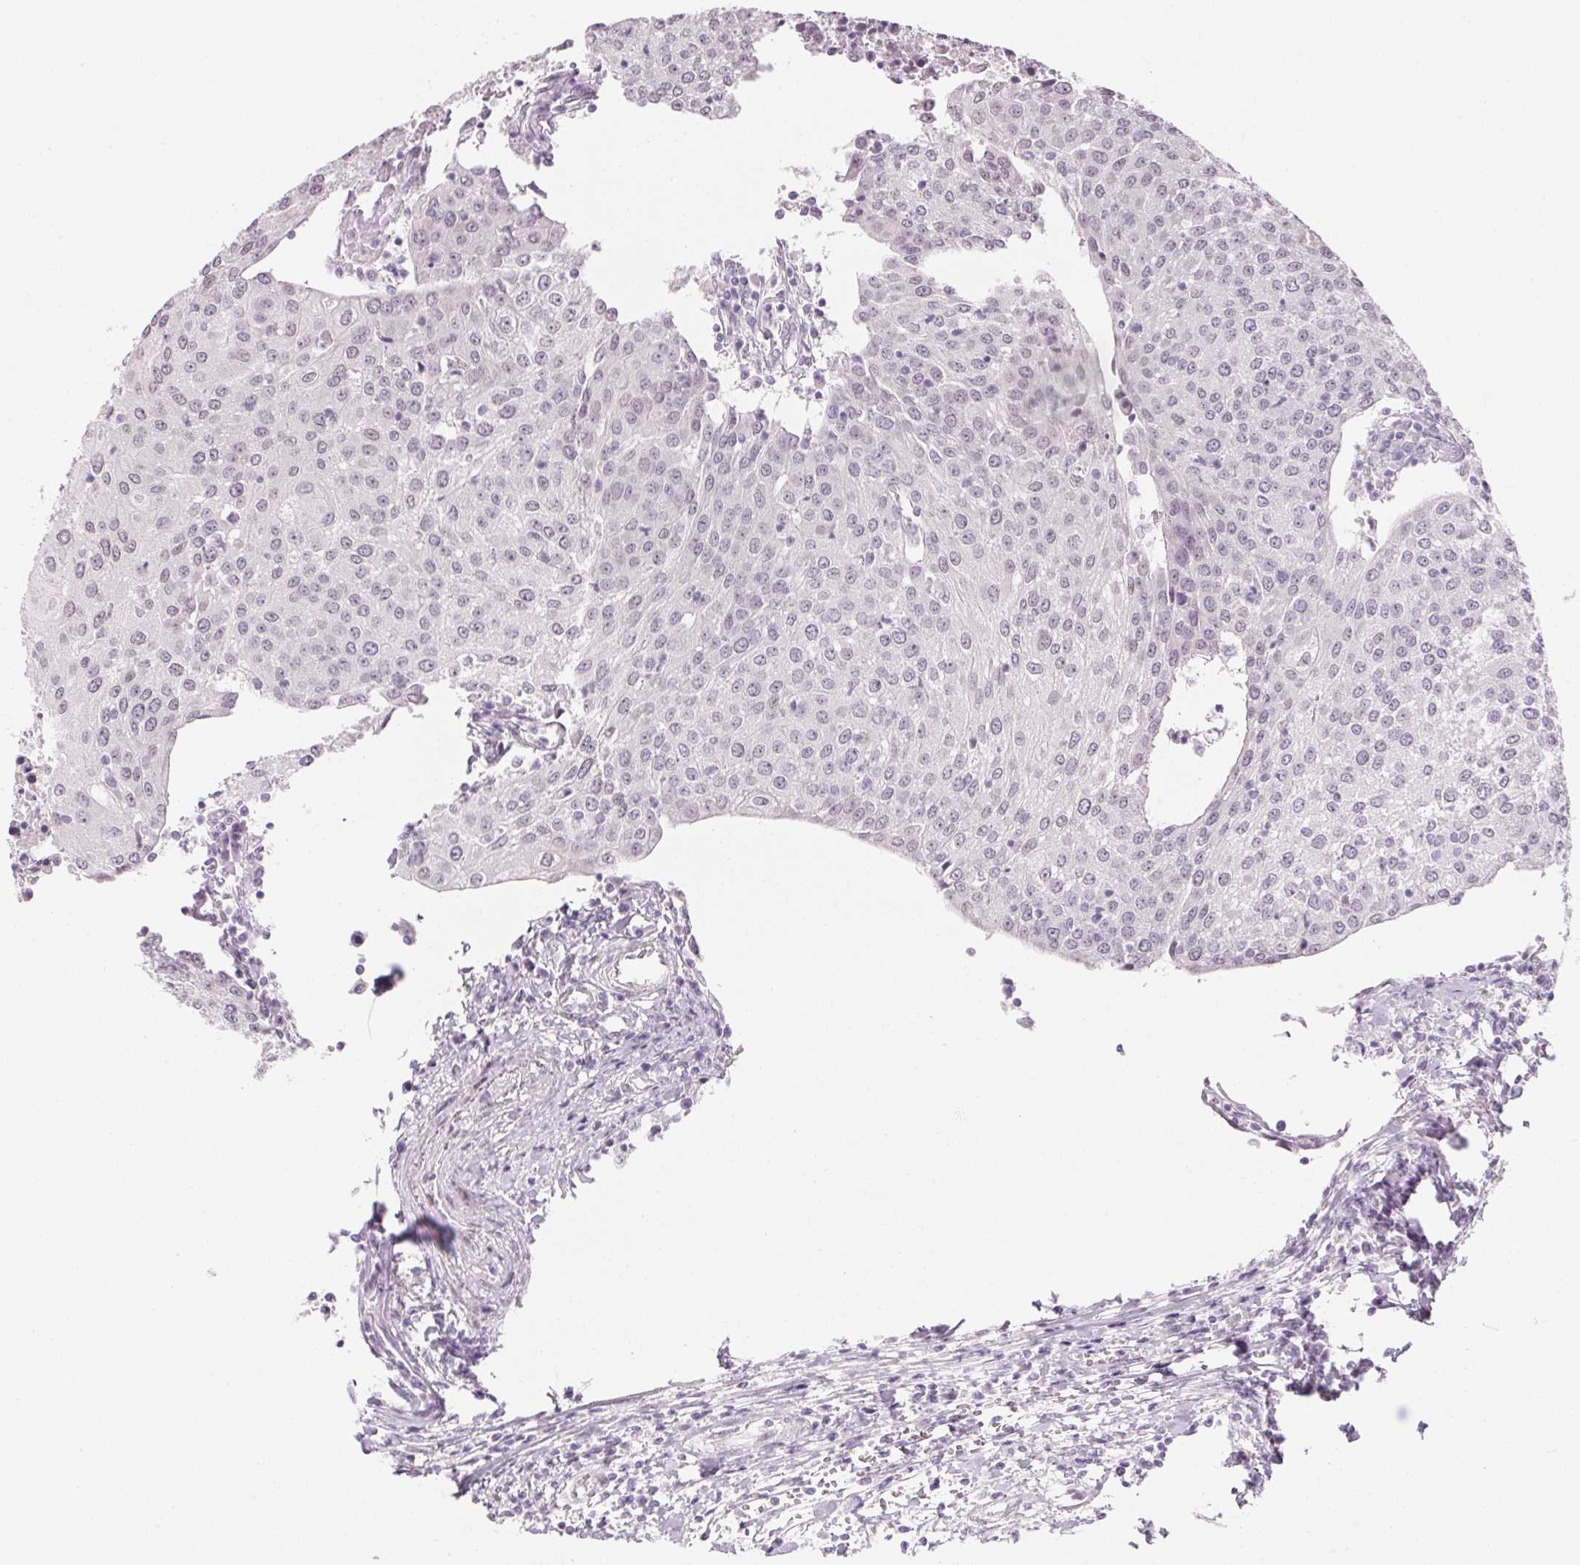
{"staining": {"intensity": "negative", "quantity": "none", "location": "none"}, "tissue": "urothelial cancer", "cell_type": "Tumor cells", "image_type": "cancer", "snomed": [{"axis": "morphology", "description": "Urothelial carcinoma, High grade"}, {"axis": "topography", "description": "Urinary bladder"}], "caption": "This is an immunohistochemistry histopathology image of urothelial cancer. There is no positivity in tumor cells.", "gene": "KCNQ2", "patient": {"sex": "female", "age": 85}}